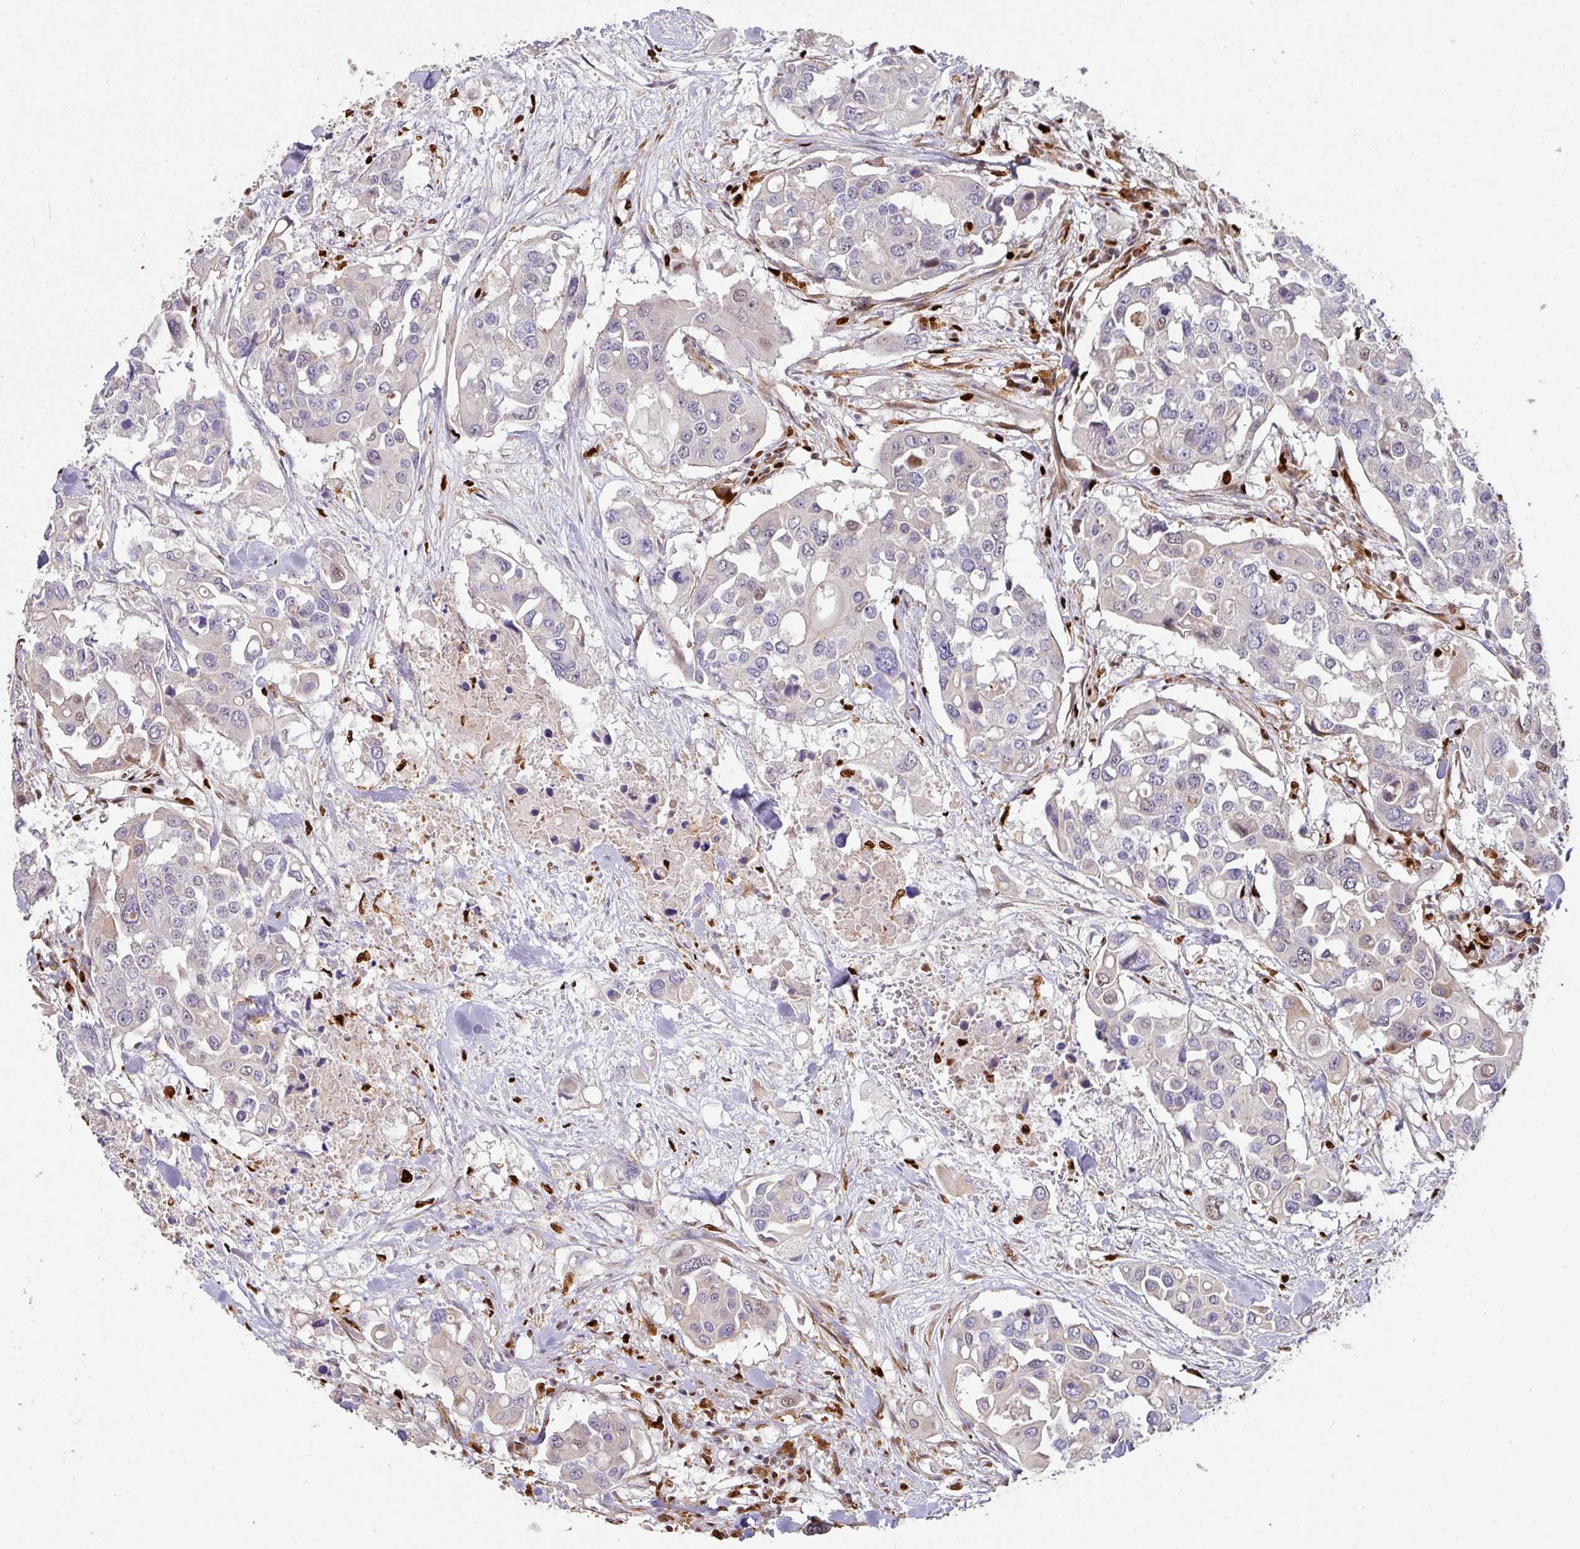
{"staining": {"intensity": "negative", "quantity": "none", "location": "none"}, "tissue": "colorectal cancer", "cell_type": "Tumor cells", "image_type": "cancer", "snomed": [{"axis": "morphology", "description": "Adenocarcinoma, NOS"}, {"axis": "topography", "description": "Colon"}], "caption": "Immunohistochemical staining of human colorectal adenocarcinoma demonstrates no significant positivity in tumor cells.", "gene": "SAMHD1", "patient": {"sex": "male", "age": 77}}